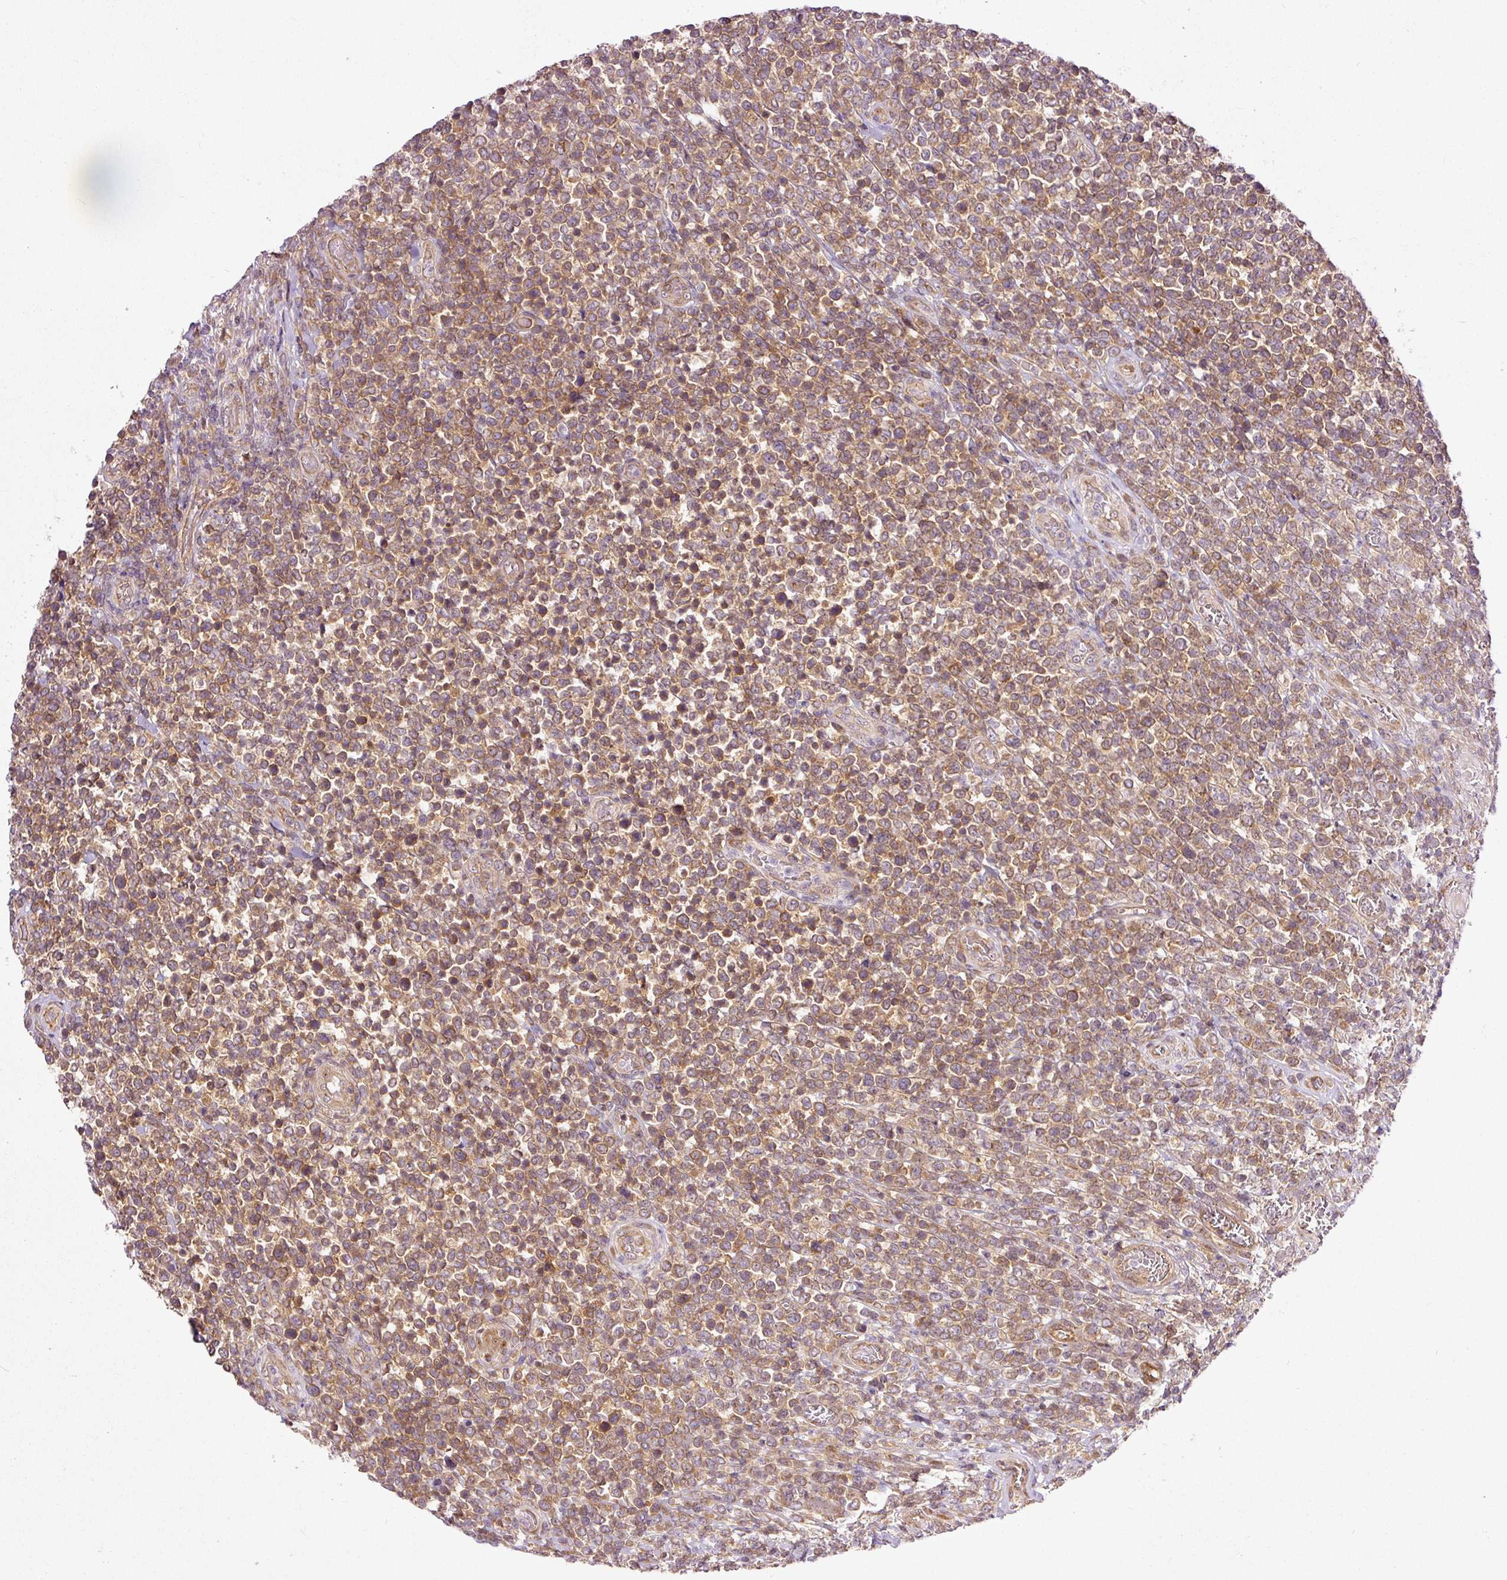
{"staining": {"intensity": "moderate", "quantity": ">75%", "location": "cytoplasmic/membranous"}, "tissue": "lymphoma", "cell_type": "Tumor cells", "image_type": "cancer", "snomed": [{"axis": "morphology", "description": "Malignant lymphoma, non-Hodgkin's type, High grade"}, {"axis": "topography", "description": "Soft tissue"}], "caption": "IHC photomicrograph of human lymphoma stained for a protein (brown), which displays medium levels of moderate cytoplasmic/membranous expression in approximately >75% of tumor cells.", "gene": "MIF4GD", "patient": {"sex": "female", "age": 56}}